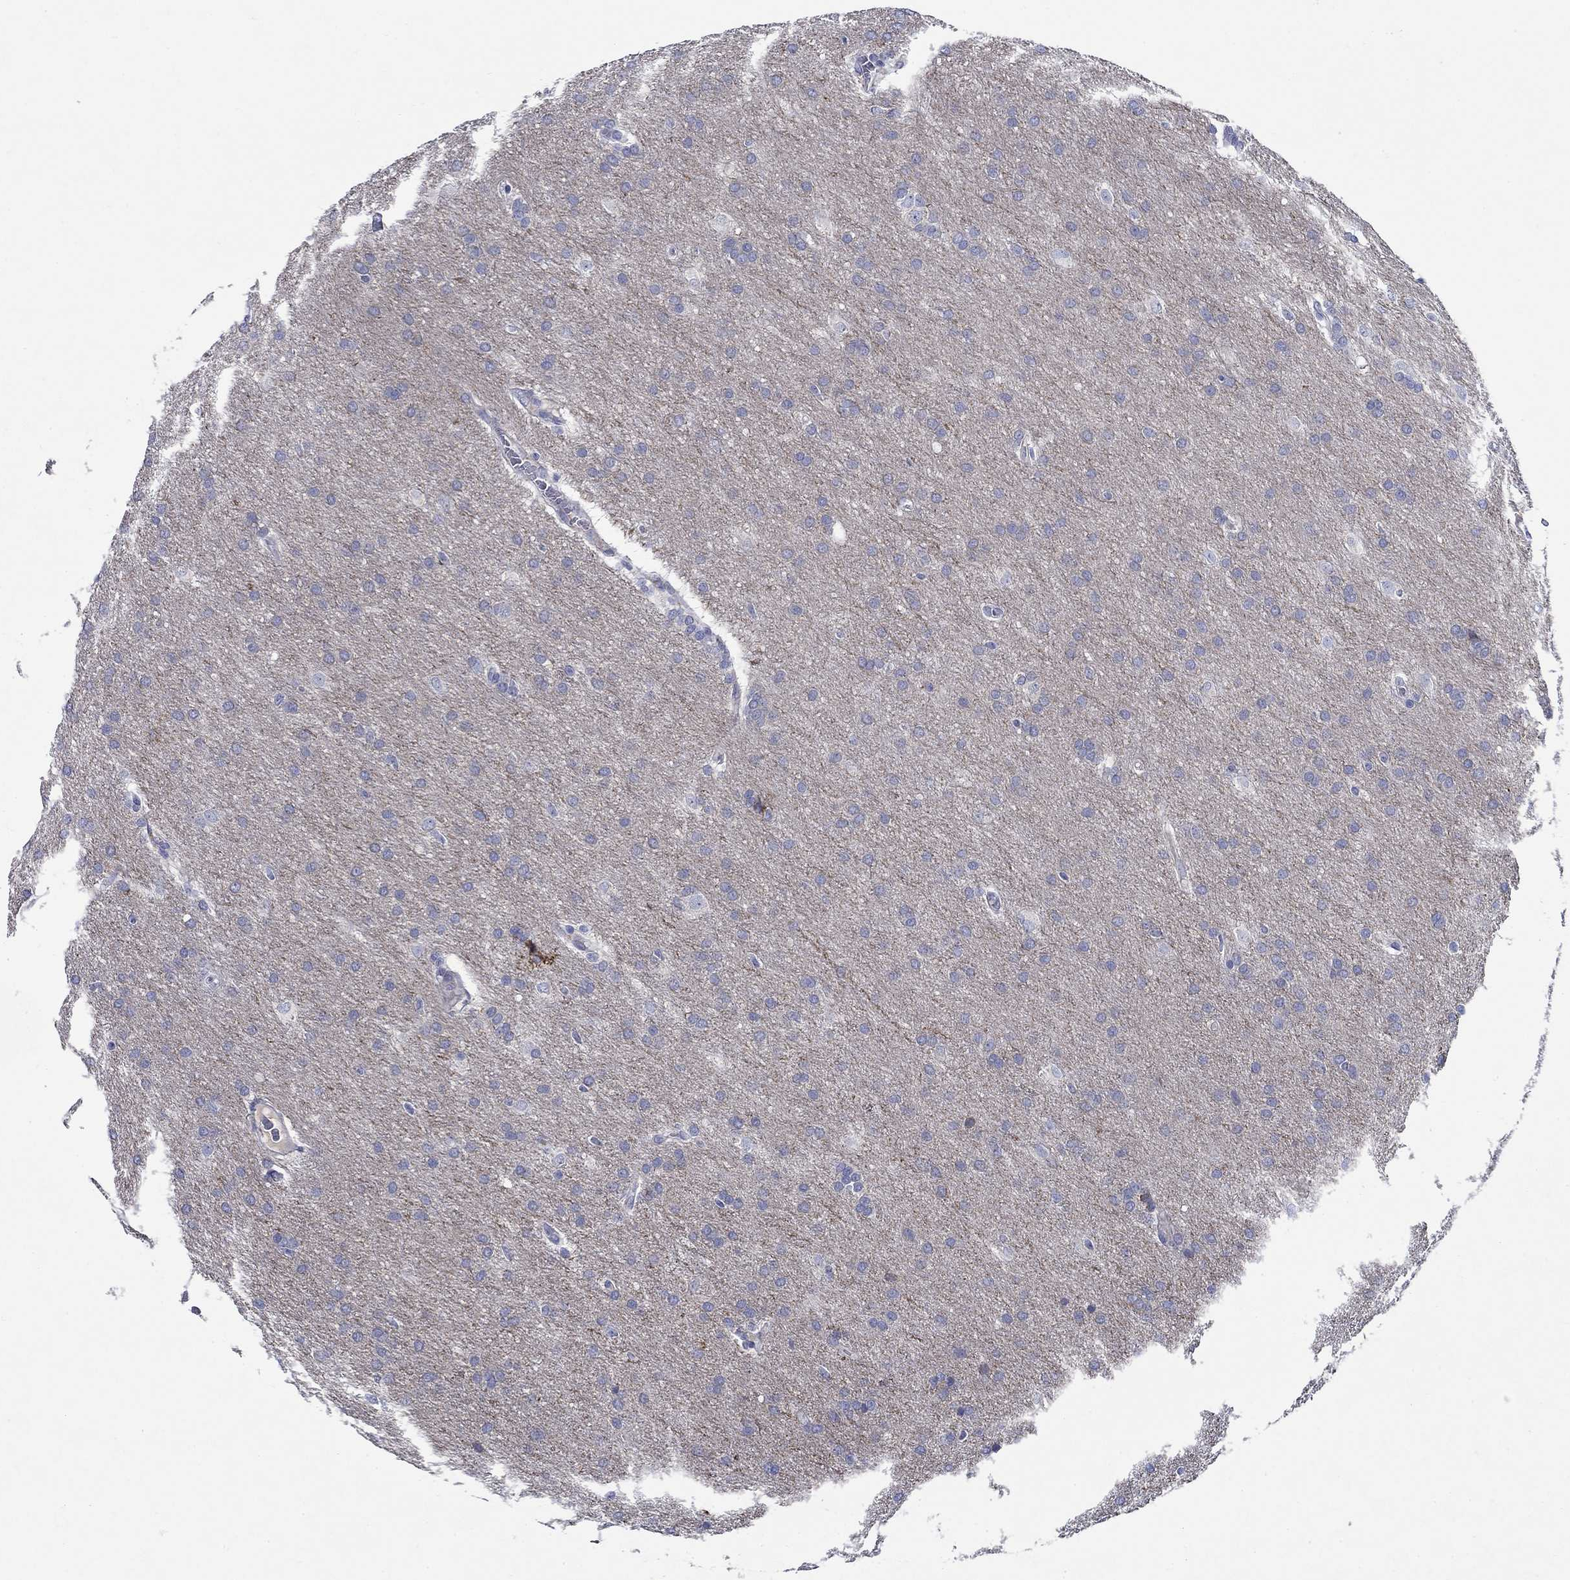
{"staining": {"intensity": "negative", "quantity": "none", "location": "none"}, "tissue": "glioma", "cell_type": "Tumor cells", "image_type": "cancer", "snomed": [{"axis": "morphology", "description": "Glioma, malignant, Low grade"}, {"axis": "topography", "description": "Brain"}], "caption": "Low-grade glioma (malignant) stained for a protein using immunohistochemistry (IHC) exhibits no staining tumor cells.", "gene": "MC2R", "patient": {"sex": "female", "age": 32}}